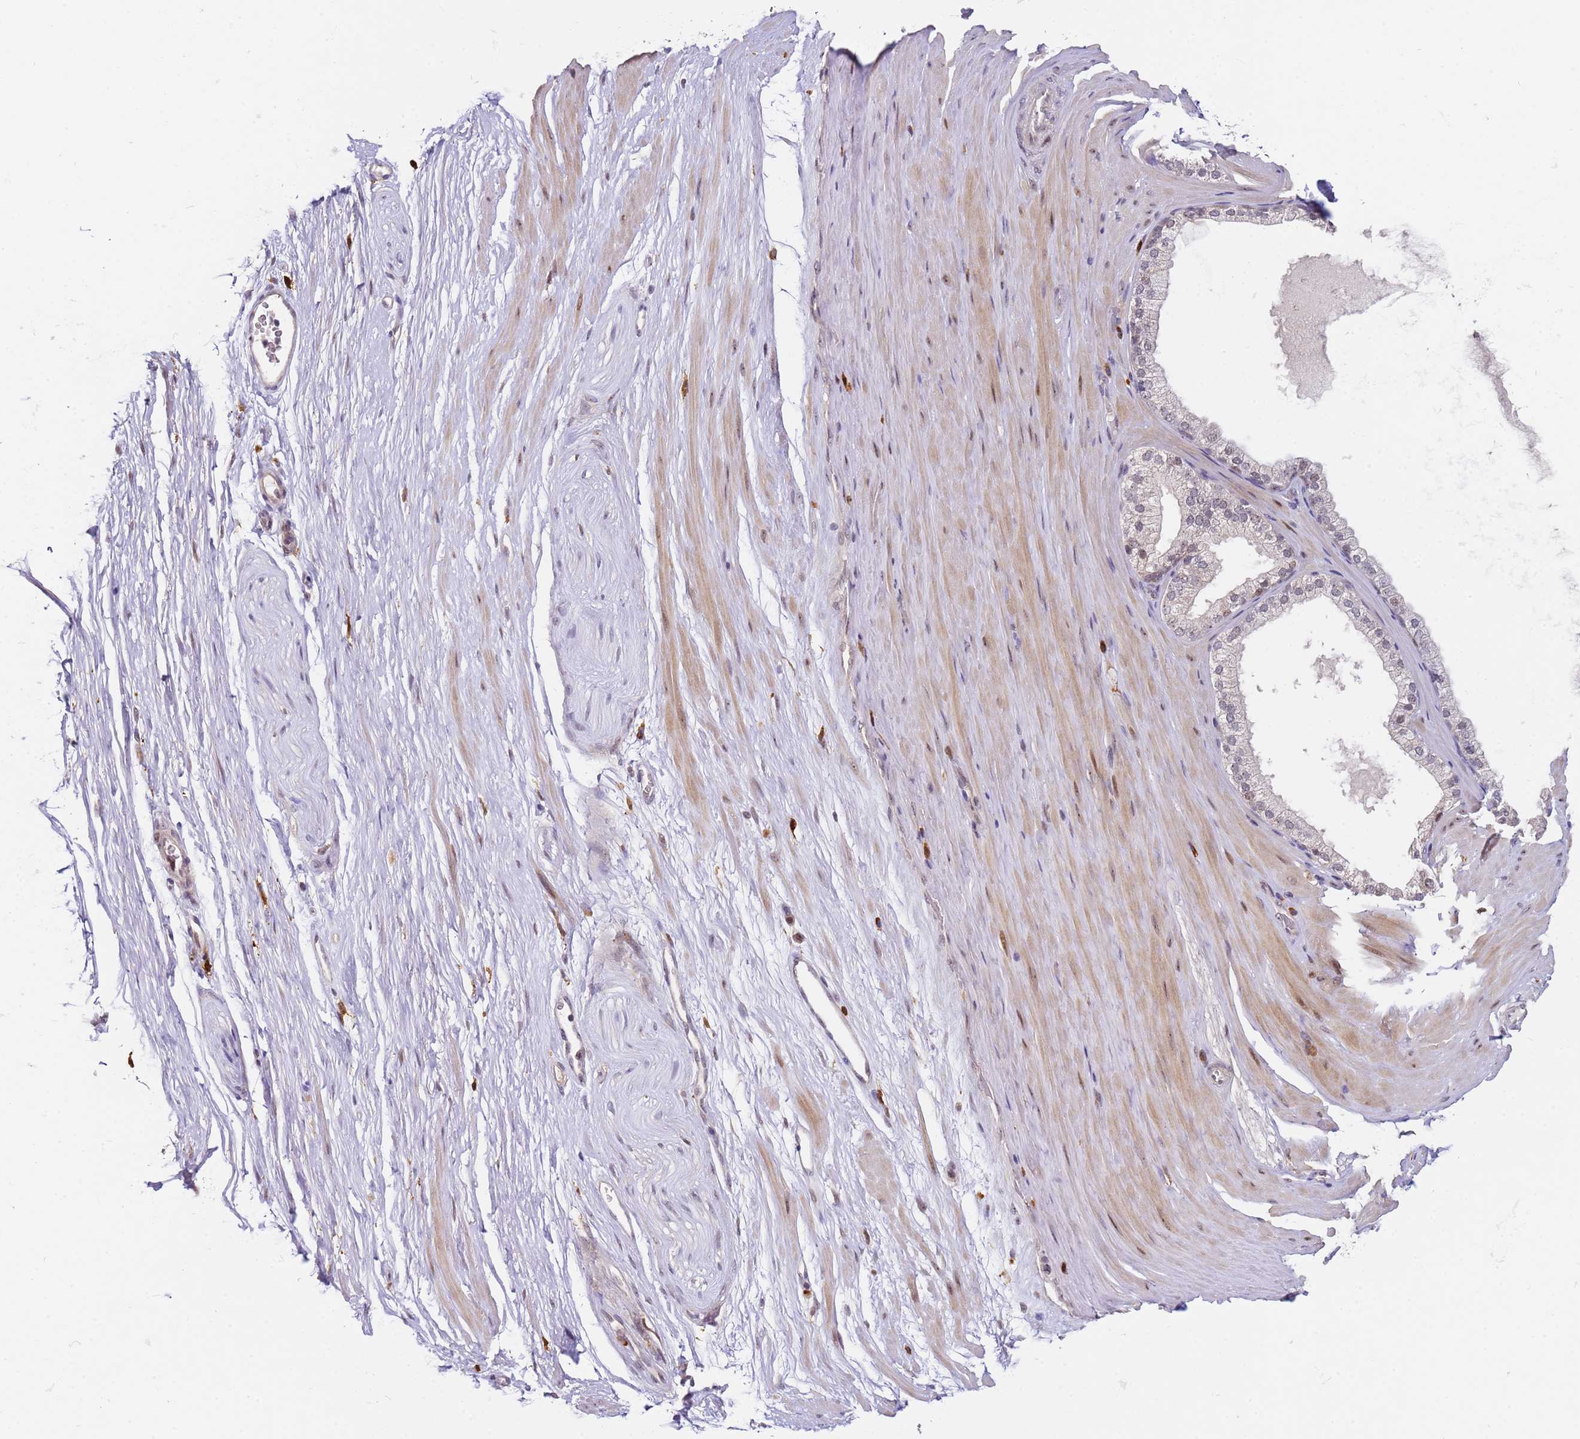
{"staining": {"intensity": "negative", "quantity": "none", "location": "none"}, "tissue": "adipose tissue", "cell_type": "Adipocytes", "image_type": "normal", "snomed": [{"axis": "morphology", "description": "Normal tissue, NOS"}, {"axis": "morphology", "description": "Adenocarcinoma, Low grade"}, {"axis": "topography", "description": "Prostate"}, {"axis": "topography", "description": "Peripheral nerve tissue"}], "caption": "High magnification brightfield microscopy of normal adipose tissue stained with DAB (3,3'-diaminobenzidine) (brown) and counterstained with hematoxylin (blue): adipocytes show no significant positivity. (DAB (3,3'-diaminobenzidine) immunohistochemistry (IHC), high magnification).", "gene": "LGALSL", "patient": {"sex": "male", "age": 63}}